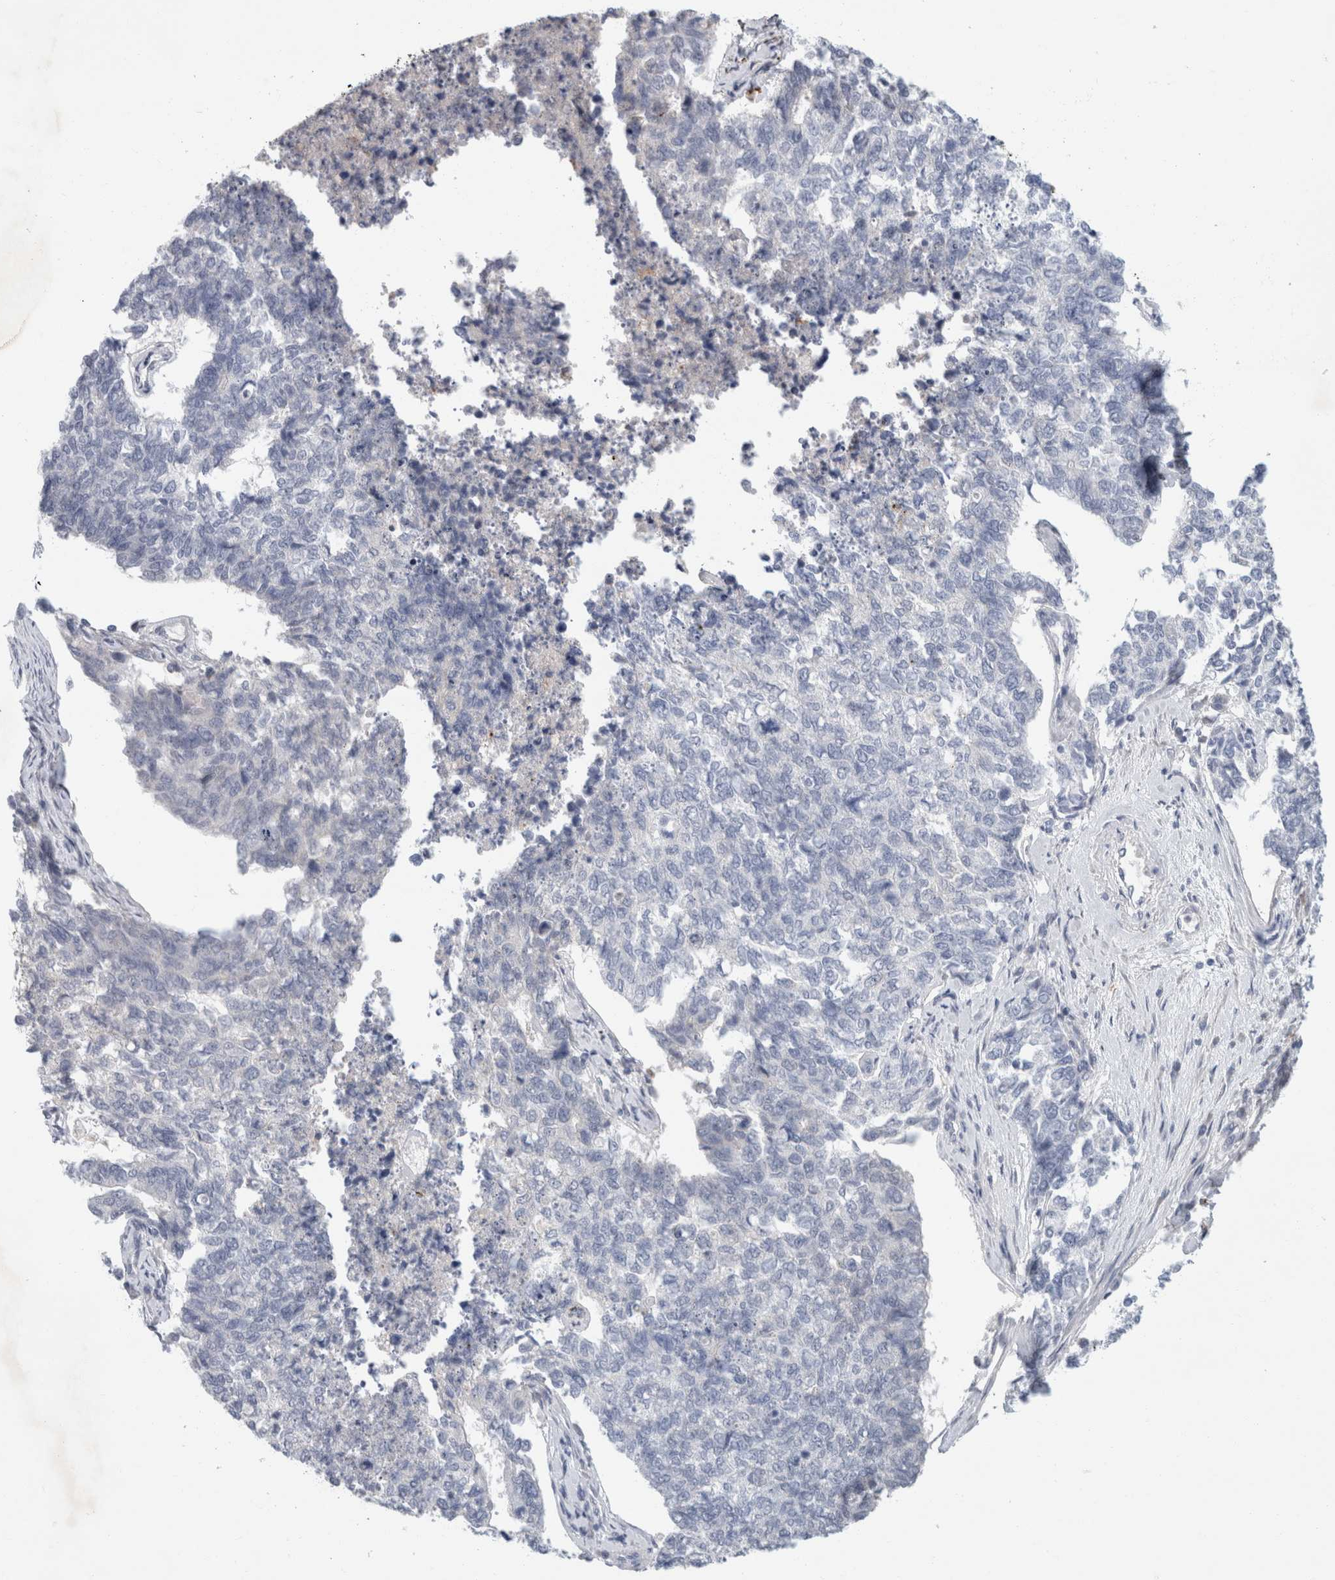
{"staining": {"intensity": "negative", "quantity": "none", "location": "none"}, "tissue": "cervical cancer", "cell_type": "Tumor cells", "image_type": "cancer", "snomed": [{"axis": "morphology", "description": "Squamous cell carcinoma, NOS"}, {"axis": "topography", "description": "Cervix"}], "caption": "Immunohistochemistry micrograph of neoplastic tissue: cervical cancer (squamous cell carcinoma) stained with DAB (3,3'-diaminobenzidine) displays no significant protein staining in tumor cells.", "gene": "NIPA1", "patient": {"sex": "female", "age": 63}}